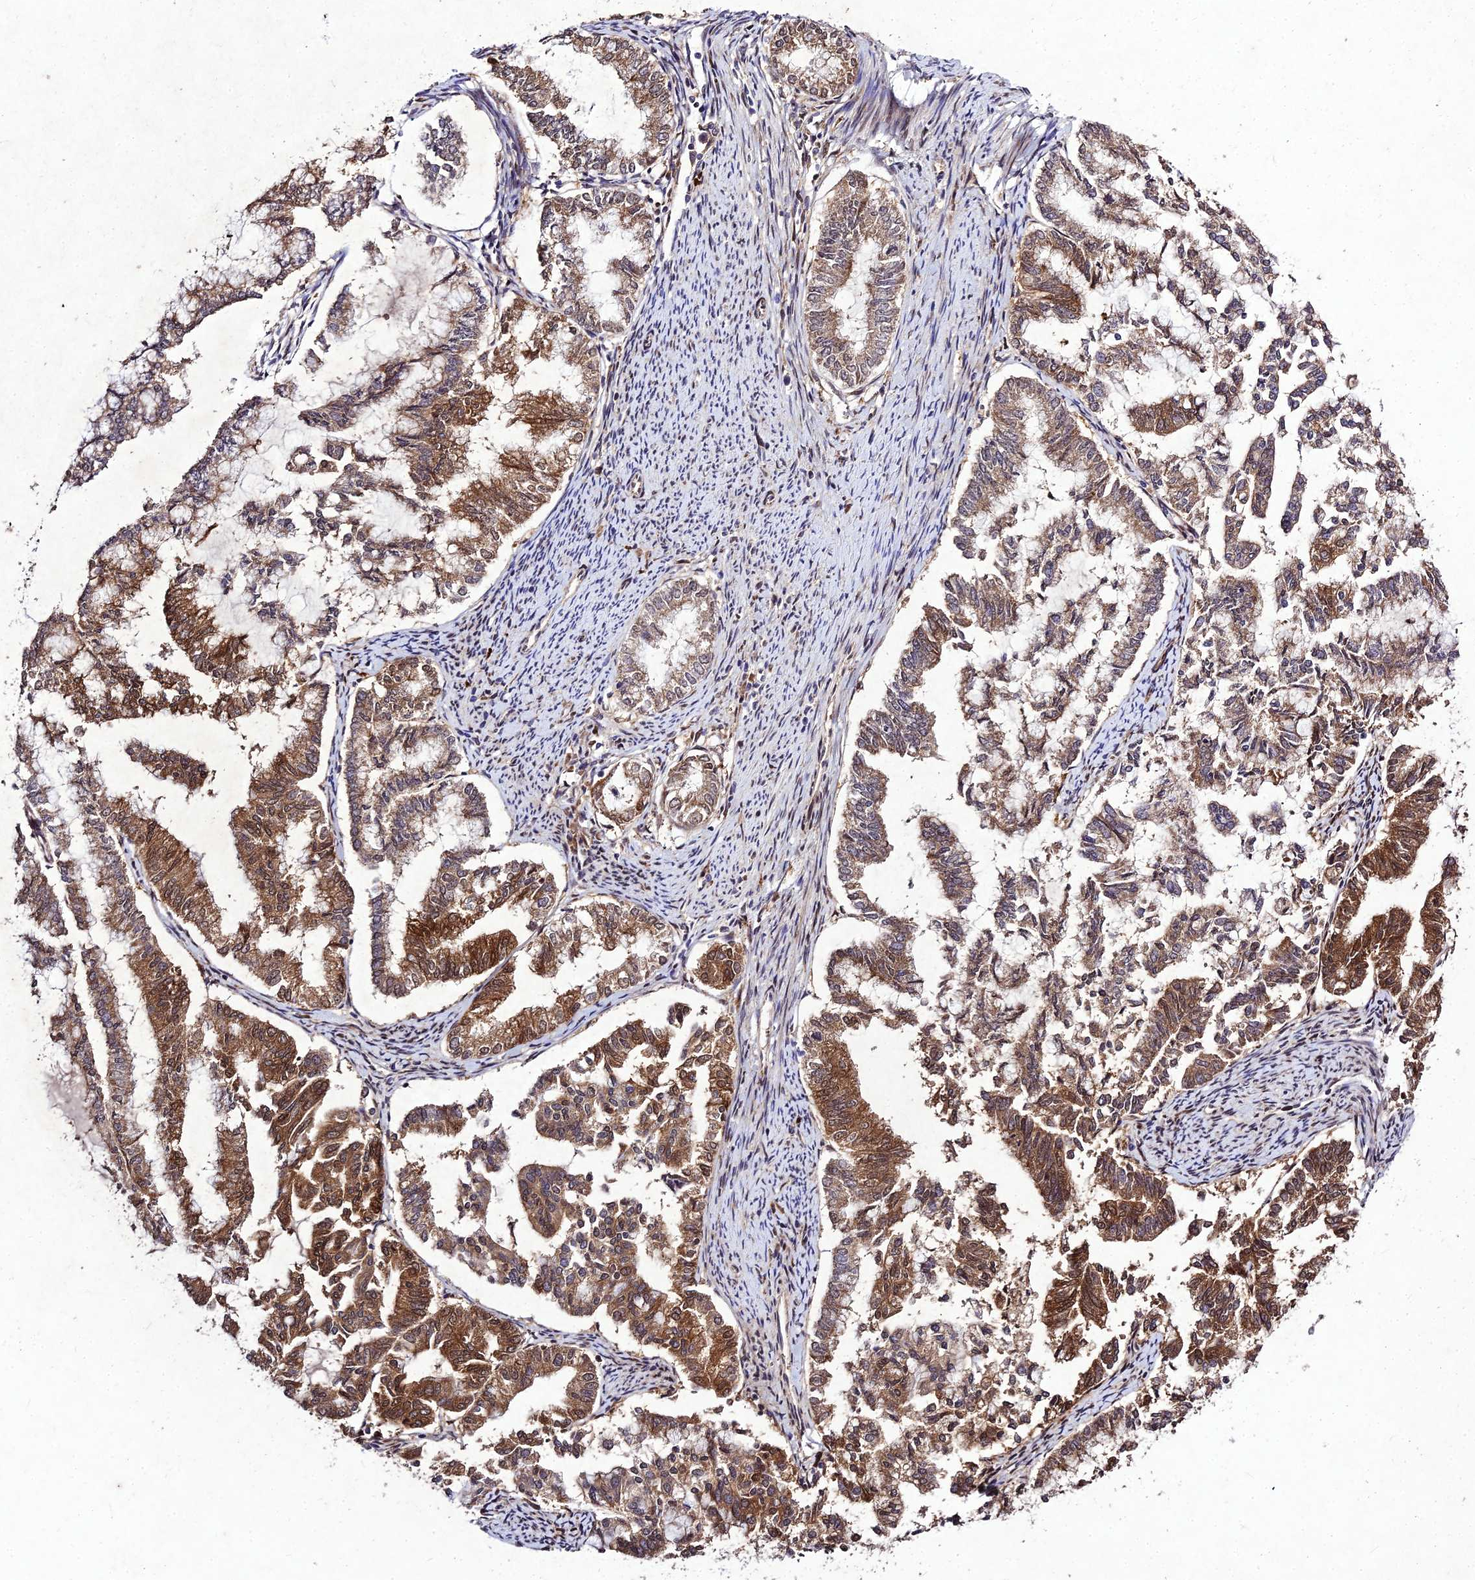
{"staining": {"intensity": "moderate", "quantity": ">75%", "location": "cytoplasmic/membranous"}, "tissue": "endometrial cancer", "cell_type": "Tumor cells", "image_type": "cancer", "snomed": [{"axis": "morphology", "description": "Adenocarcinoma, NOS"}, {"axis": "topography", "description": "Endometrium"}], "caption": "Immunohistochemistry staining of endometrial adenocarcinoma, which shows medium levels of moderate cytoplasmic/membranous staining in about >75% of tumor cells indicating moderate cytoplasmic/membranous protein staining. The staining was performed using DAB (3,3'-diaminobenzidine) (brown) for protein detection and nuclei were counterstained in hematoxylin (blue).", "gene": "MKKS", "patient": {"sex": "female", "age": 79}}